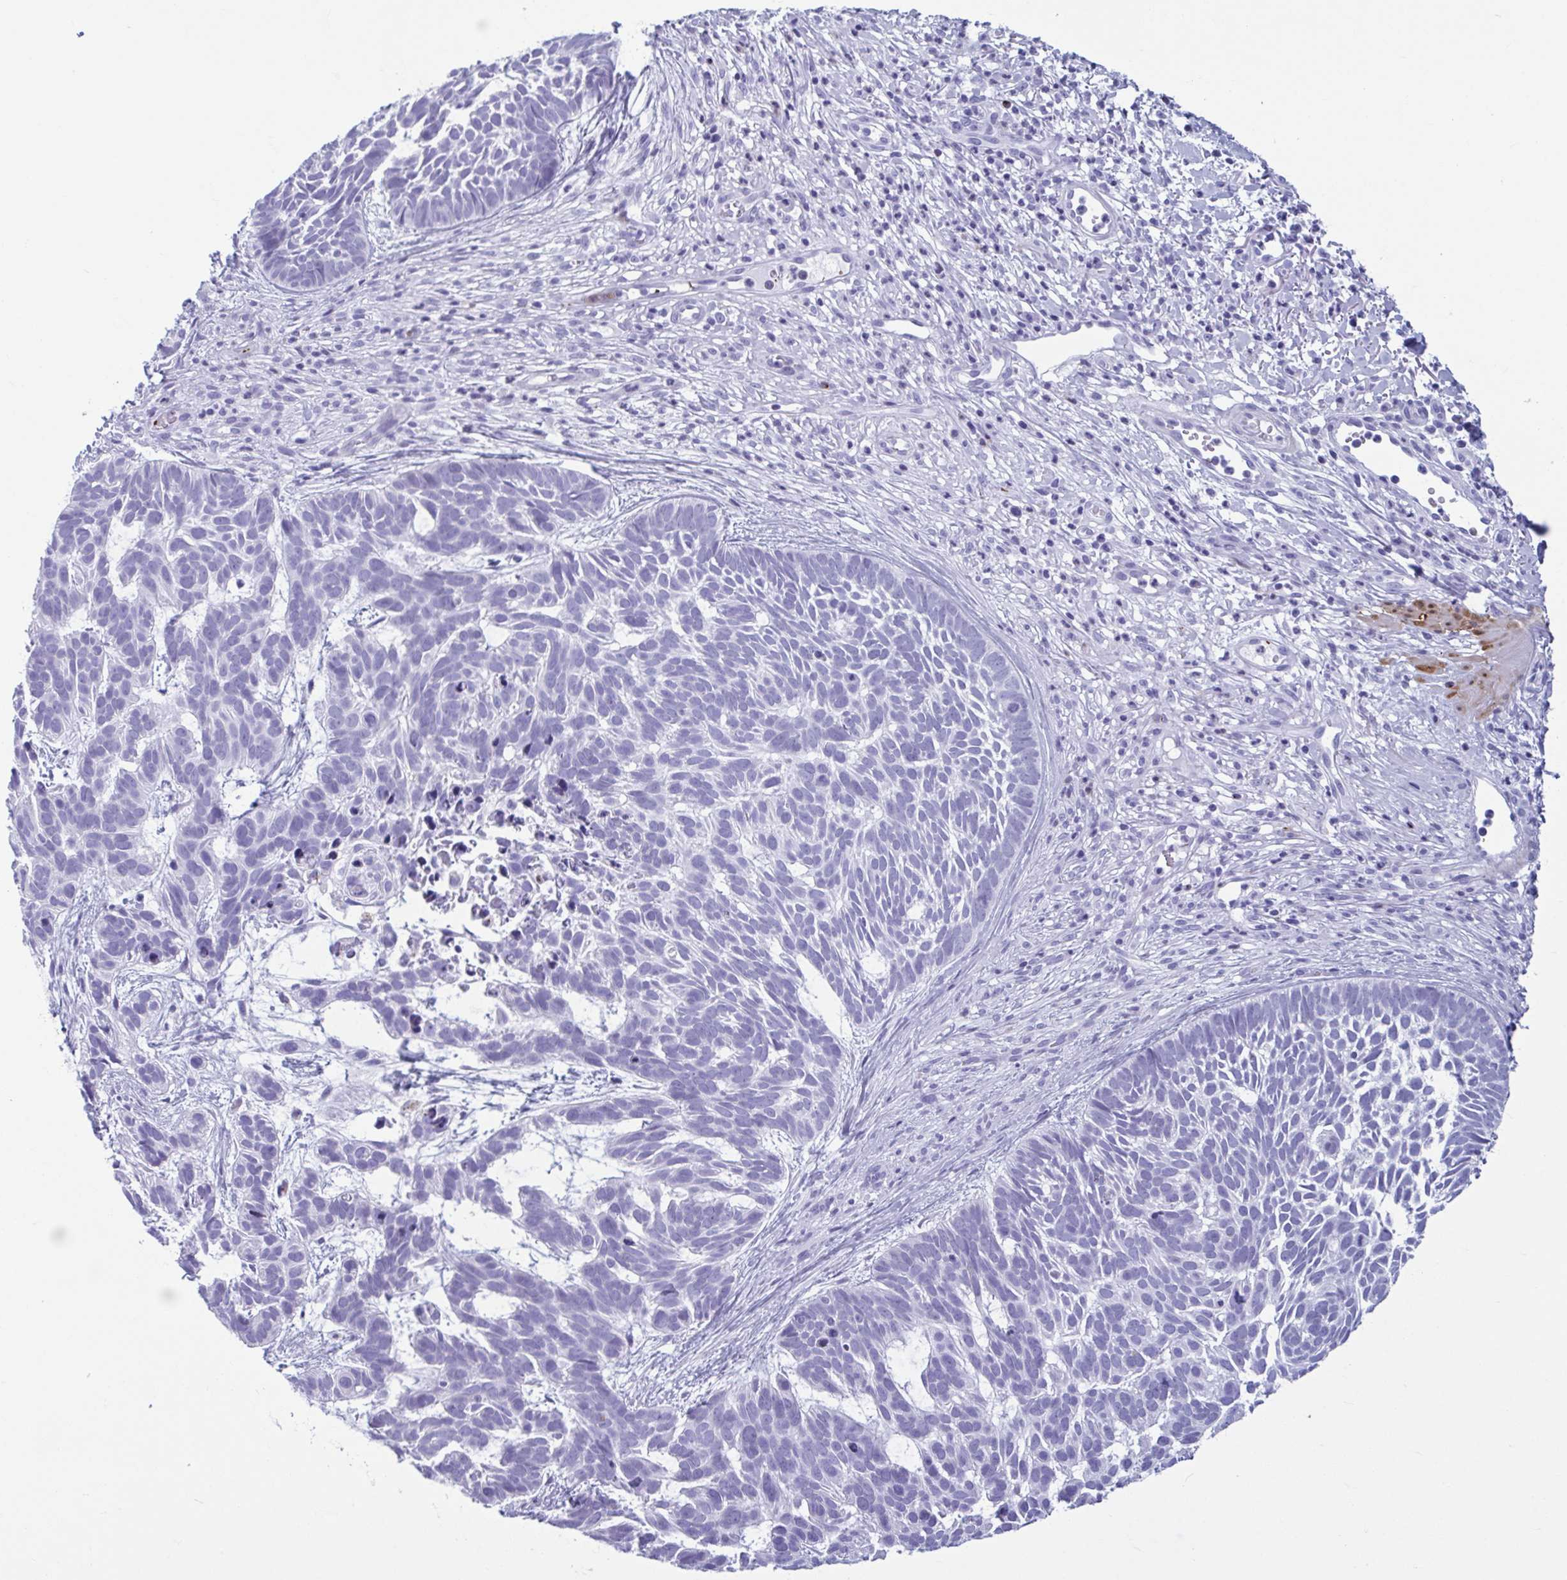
{"staining": {"intensity": "negative", "quantity": "none", "location": "none"}, "tissue": "skin cancer", "cell_type": "Tumor cells", "image_type": "cancer", "snomed": [{"axis": "morphology", "description": "Basal cell carcinoma"}, {"axis": "topography", "description": "Skin"}], "caption": "Basal cell carcinoma (skin) stained for a protein using immunohistochemistry (IHC) displays no expression tumor cells.", "gene": "TCEAL3", "patient": {"sex": "male", "age": 78}}